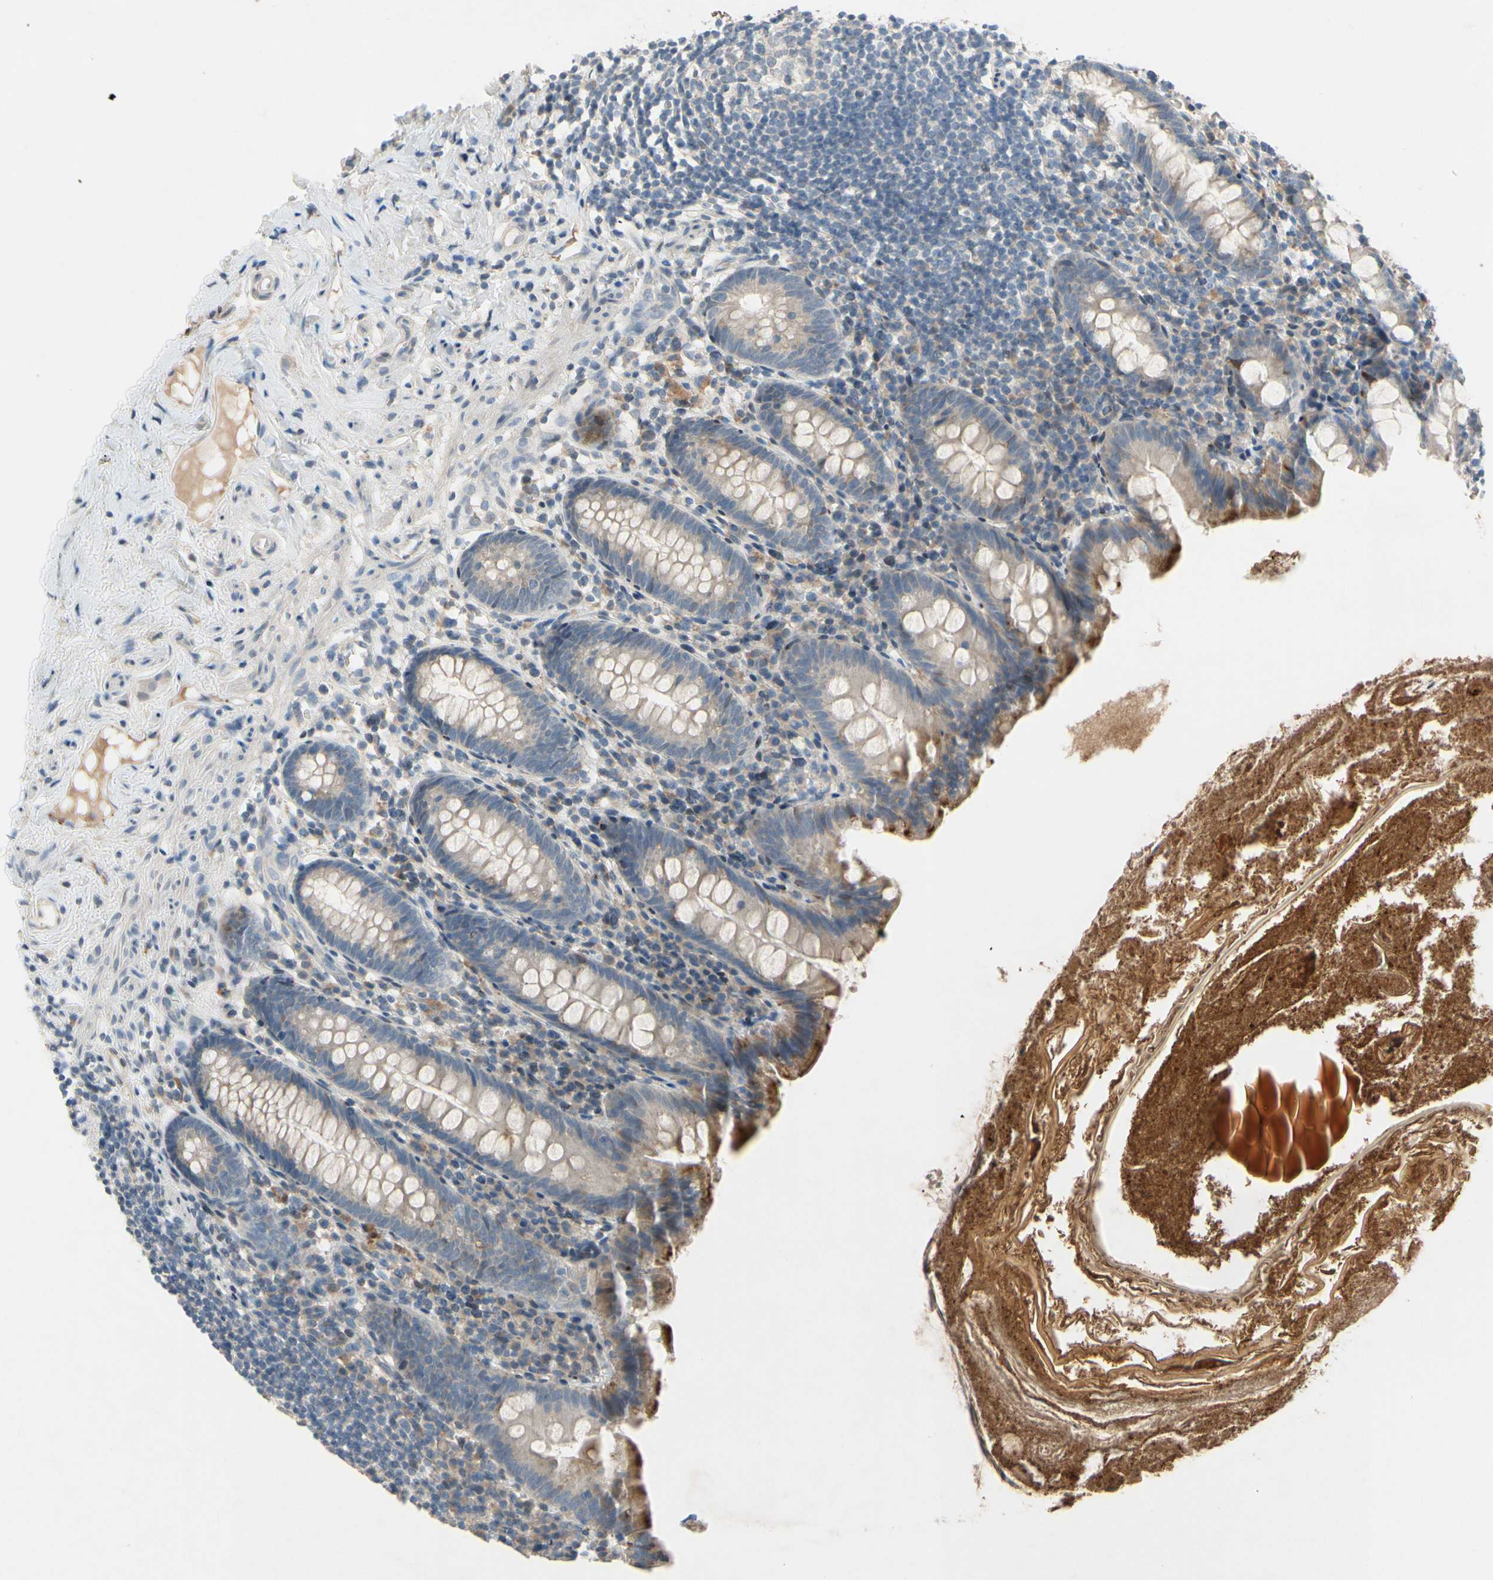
{"staining": {"intensity": "weak", "quantity": ">75%", "location": "cytoplasmic/membranous"}, "tissue": "appendix", "cell_type": "Glandular cells", "image_type": "normal", "snomed": [{"axis": "morphology", "description": "Normal tissue, NOS"}, {"axis": "topography", "description": "Appendix"}], "caption": "Unremarkable appendix shows weak cytoplasmic/membranous staining in about >75% of glandular cells, visualized by immunohistochemistry. (DAB (3,3'-diaminobenzidine) IHC, brown staining for protein, blue staining for nuclei).", "gene": "PIP5K1B", "patient": {"sex": "male", "age": 52}}